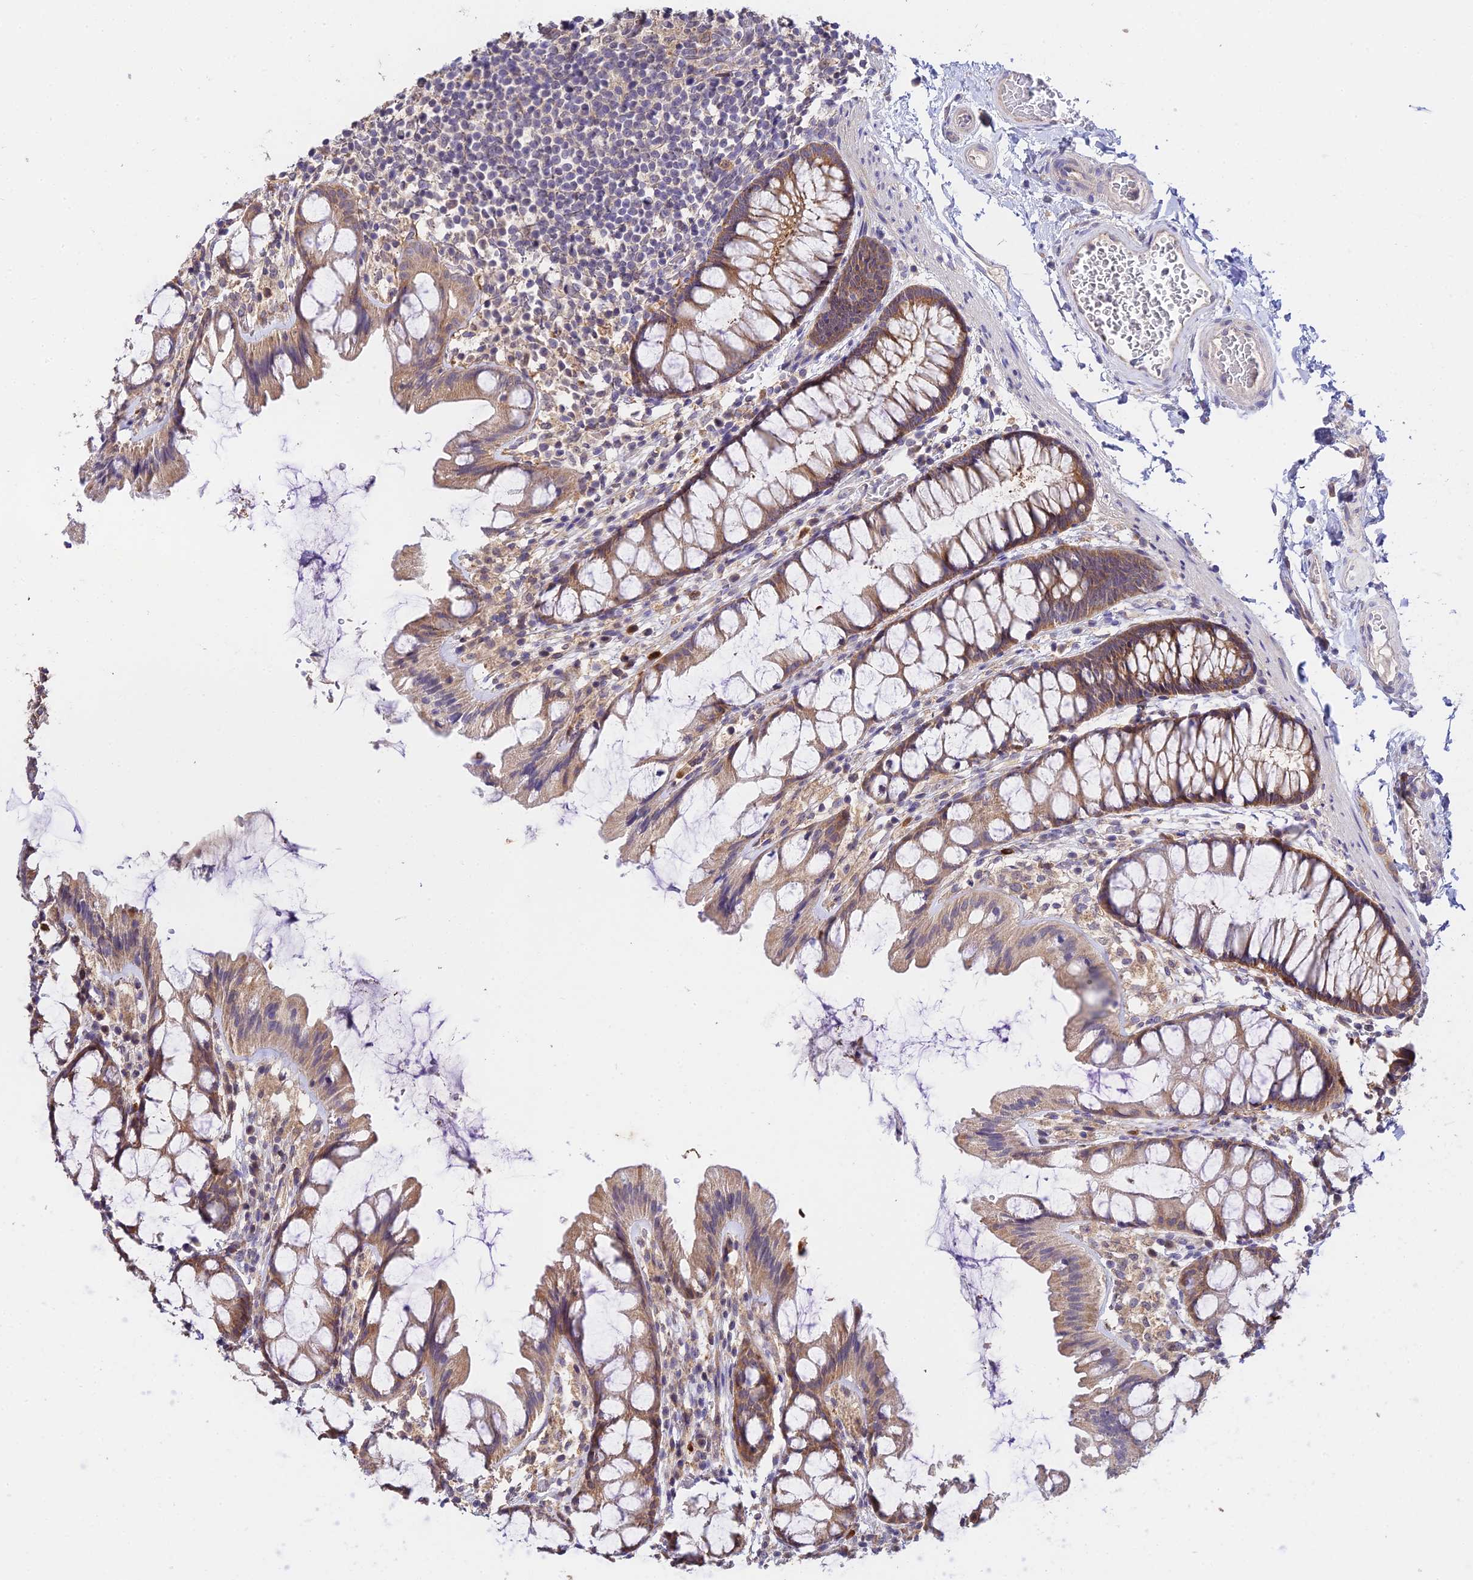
{"staining": {"intensity": "weak", "quantity": ">75%", "location": "cytoplasmic/membranous"}, "tissue": "colon", "cell_type": "Endothelial cells", "image_type": "normal", "snomed": [{"axis": "morphology", "description": "Normal tissue, NOS"}, {"axis": "topography", "description": "Colon"}], "caption": "Endothelial cells exhibit low levels of weak cytoplasmic/membranous staining in approximately >75% of cells in benign human colon. (Stains: DAB in brown, nuclei in blue, Microscopy: brightfield microscopy at high magnification).", "gene": "C3orf20", "patient": {"sex": "male", "age": 47}}